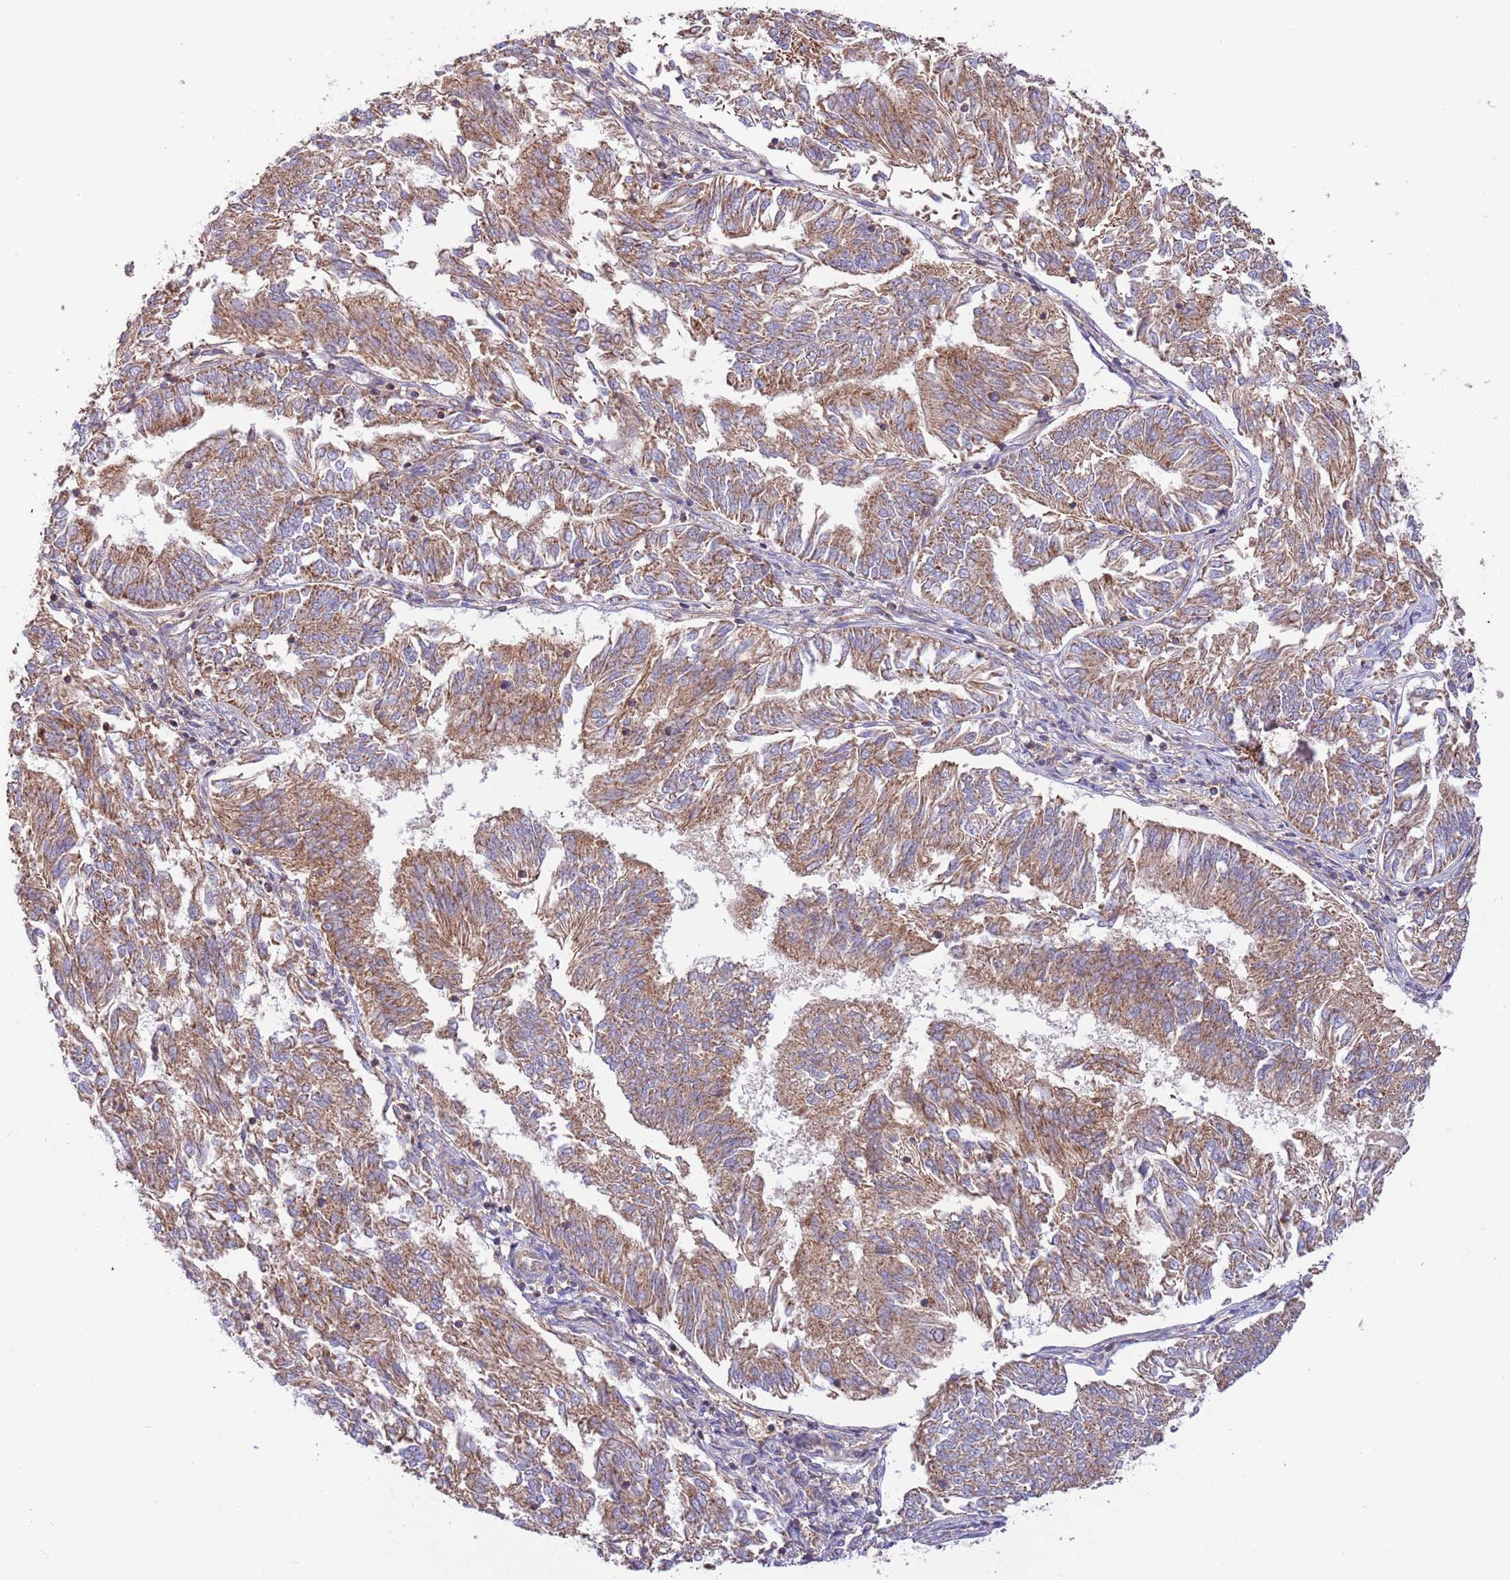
{"staining": {"intensity": "moderate", "quantity": ">75%", "location": "cytoplasmic/membranous"}, "tissue": "endometrial cancer", "cell_type": "Tumor cells", "image_type": "cancer", "snomed": [{"axis": "morphology", "description": "Adenocarcinoma, NOS"}, {"axis": "topography", "description": "Endometrium"}], "caption": "This is a histology image of immunohistochemistry (IHC) staining of endometrial cancer (adenocarcinoma), which shows moderate staining in the cytoplasmic/membranous of tumor cells.", "gene": "DNAJA3", "patient": {"sex": "female", "age": 58}}